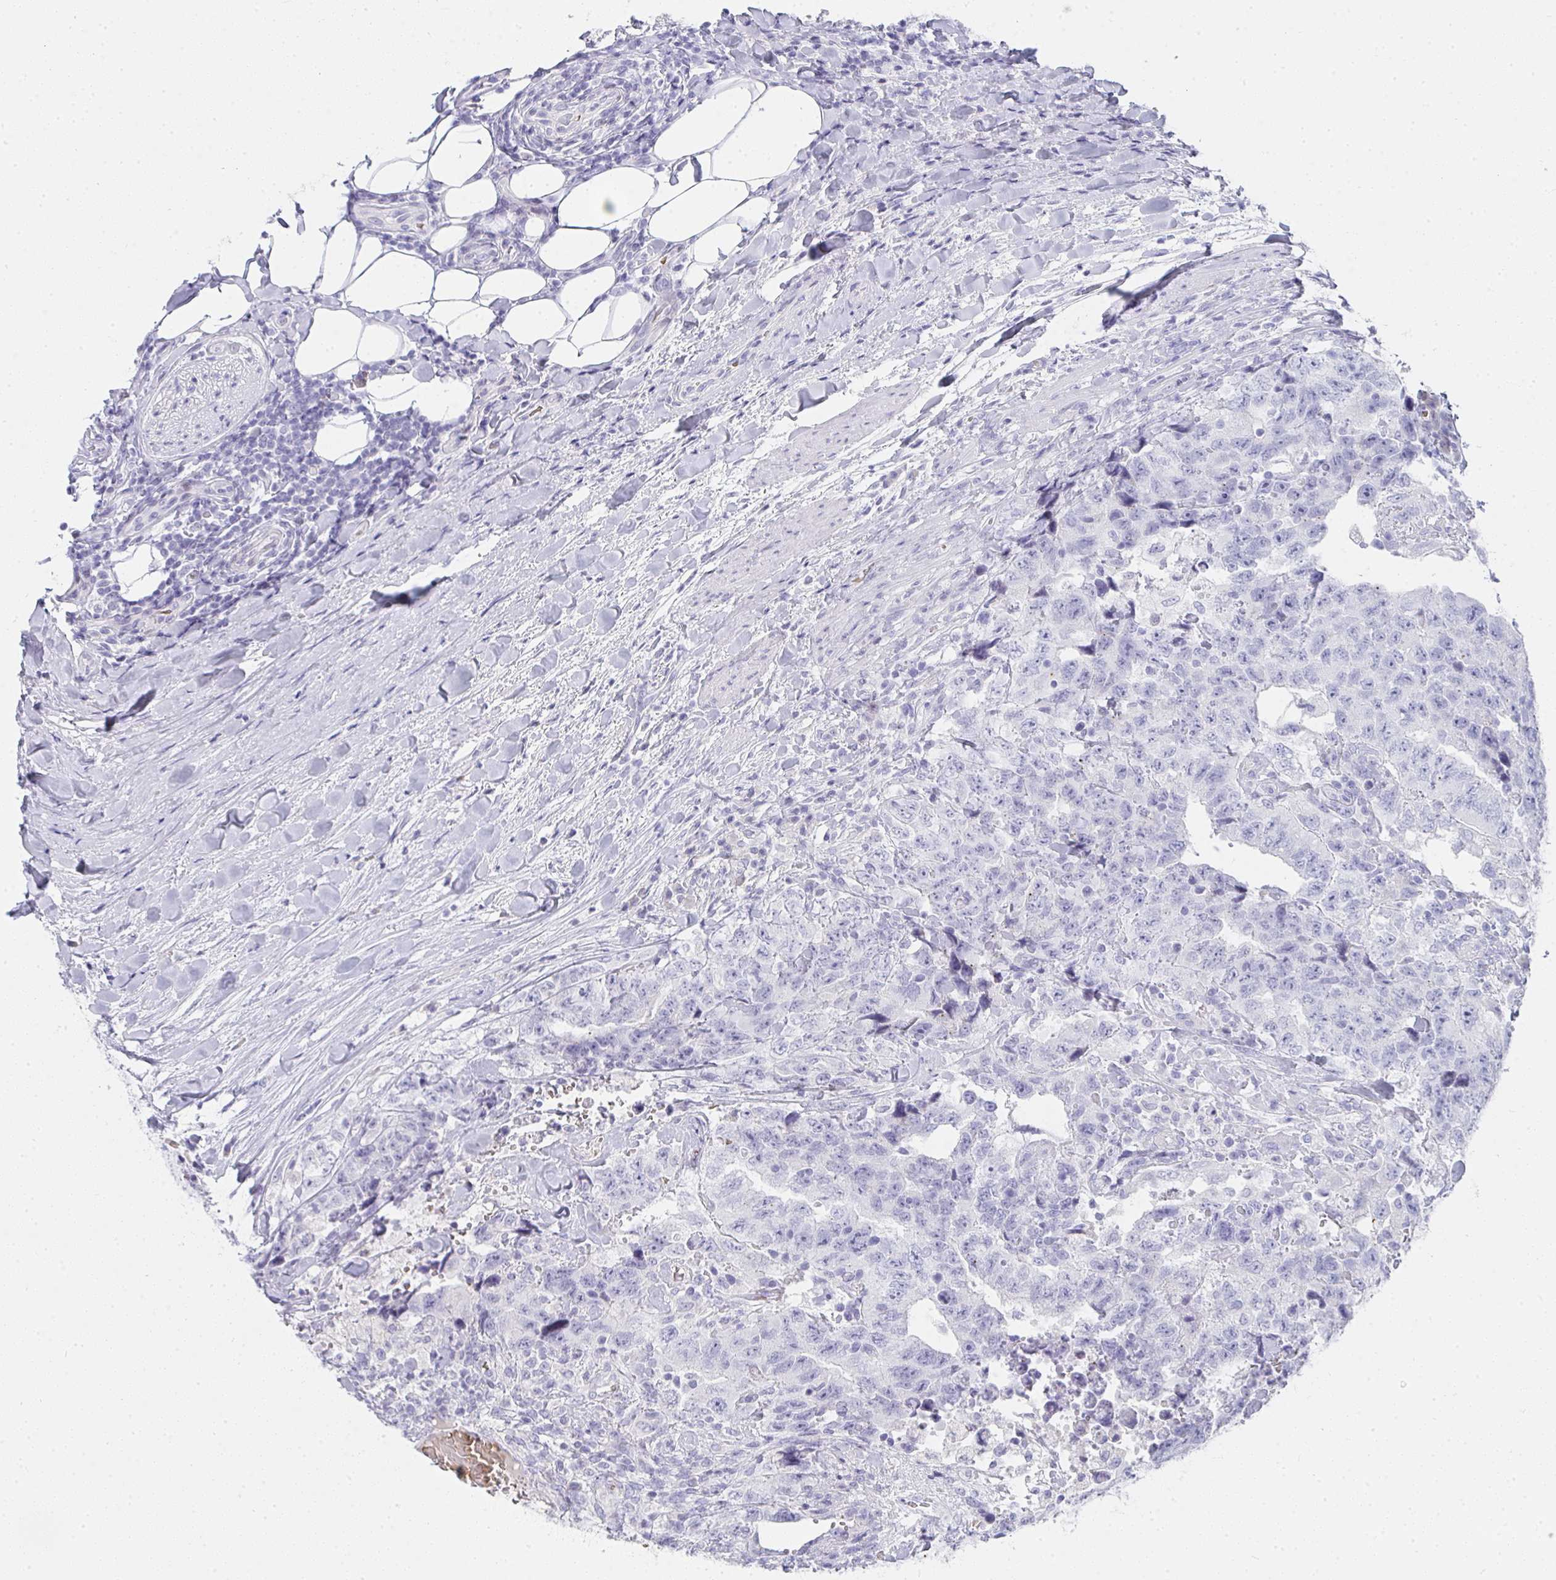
{"staining": {"intensity": "negative", "quantity": "none", "location": "none"}, "tissue": "testis cancer", "cell_type": "Tumor cells", "image_type": "cancer", "snomed": [{"axis": "morphology", "description": "Carcinoma, Embryonal, NOS"}, {"axis": "topography", "description": "Testis"}], "caption": "The immunohistochemistry micrograph has no significant expression in tumor cells of testis embryonal carcinoma tissue.", "gene": "ZNF182", "patient": {"sex": "male", "age": 24}}